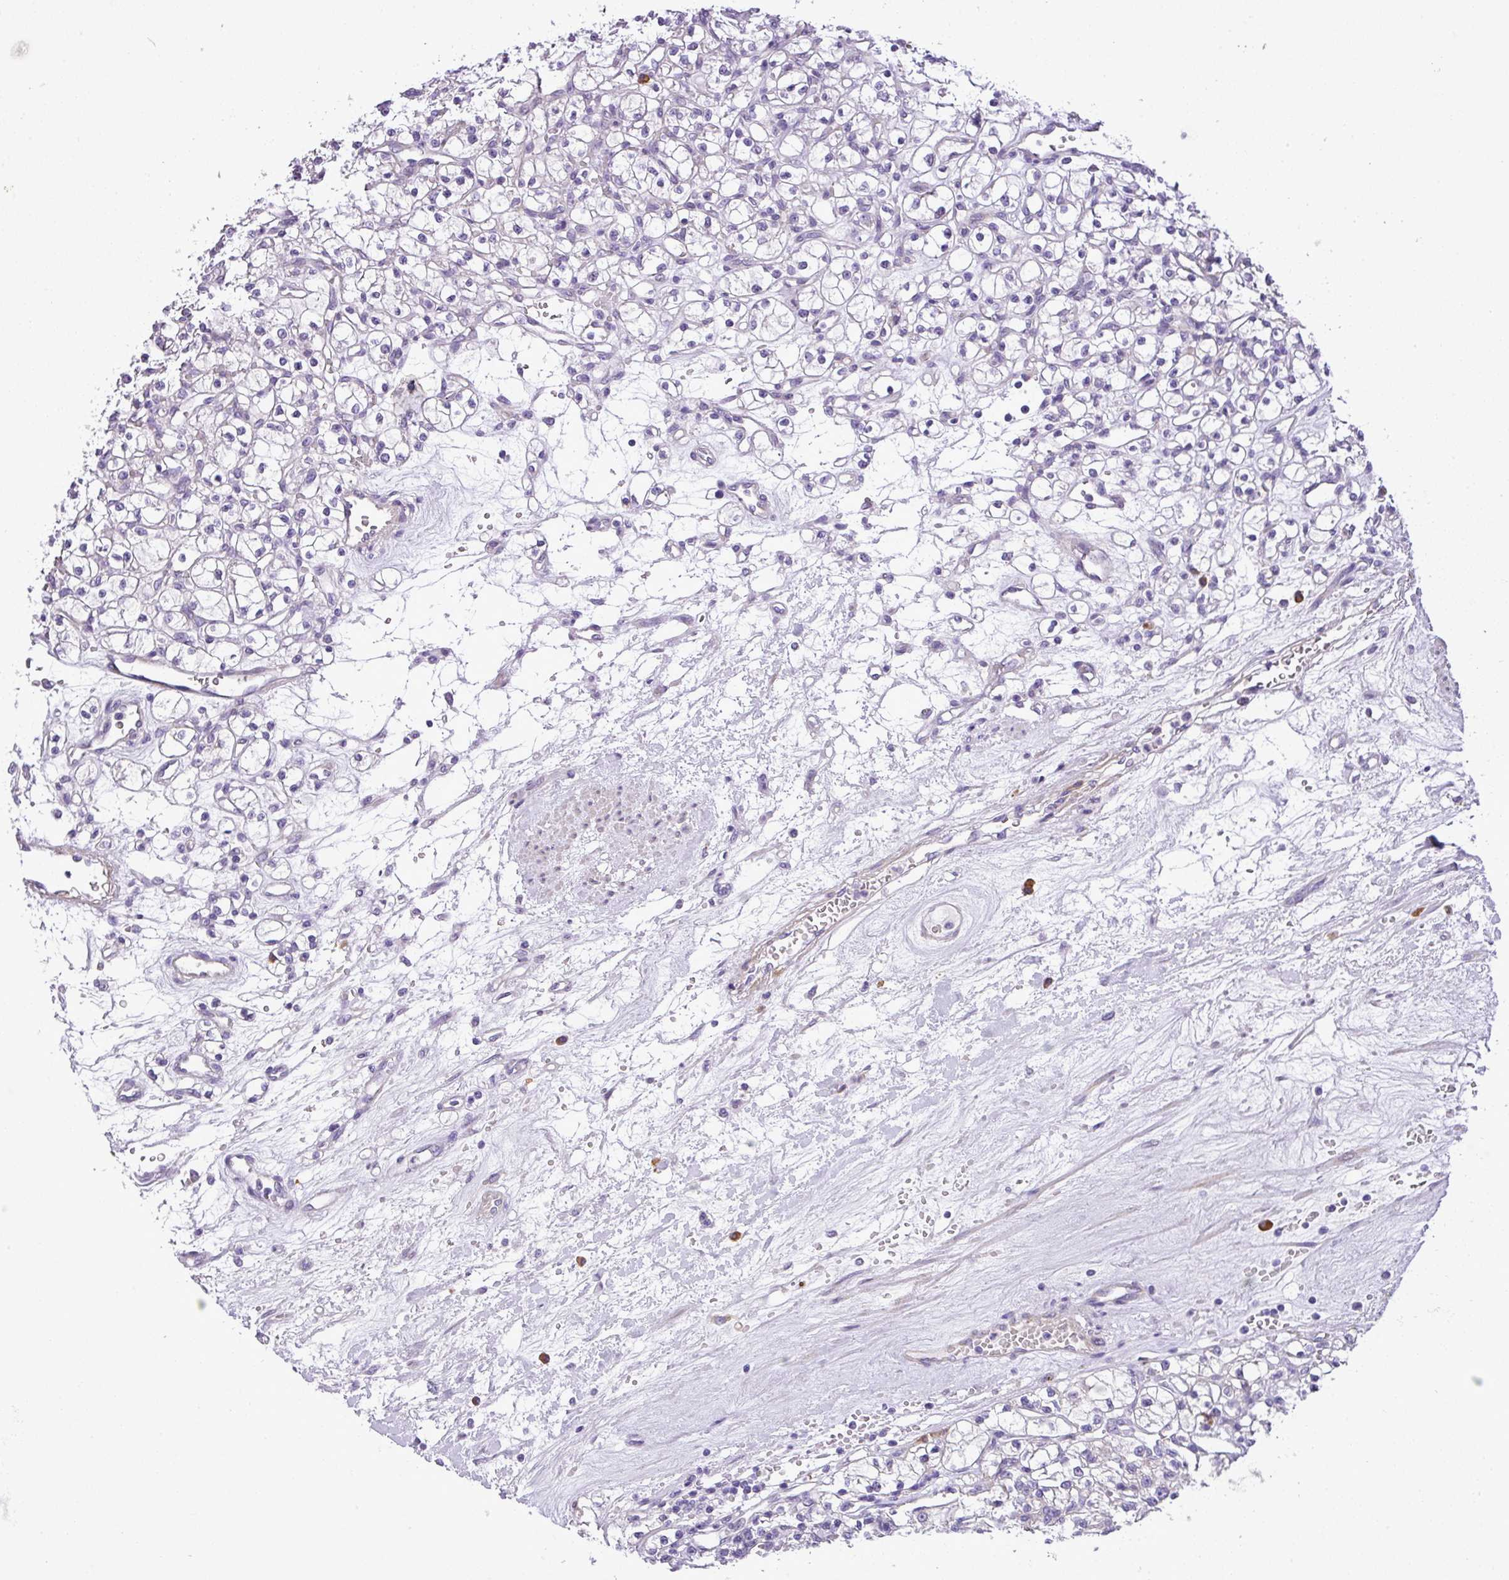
{"staining": {"intensity": "negative", "quantity": "none", "location": "none"}, "tissue": "renal cancer", "cell_type": "Tumor cells", "image_type": "cancer", "snomed": [{"axis": "morphology", "description": "Adenocarcinoma, NOS"}, {"axis": "topography", "description": "Kidney"}], "caption": "Immunohistochemistry micrograph of human renal cancer stained for a protein (brown), which reveals no expression in tumor cells. (DAB (3,3'-diaminobenzidine) immunohistochemistry visualized using brightfield microscopy, high magnification).", "gene": "MOCS3", "patient": {"sex": "female", "age": 59}}